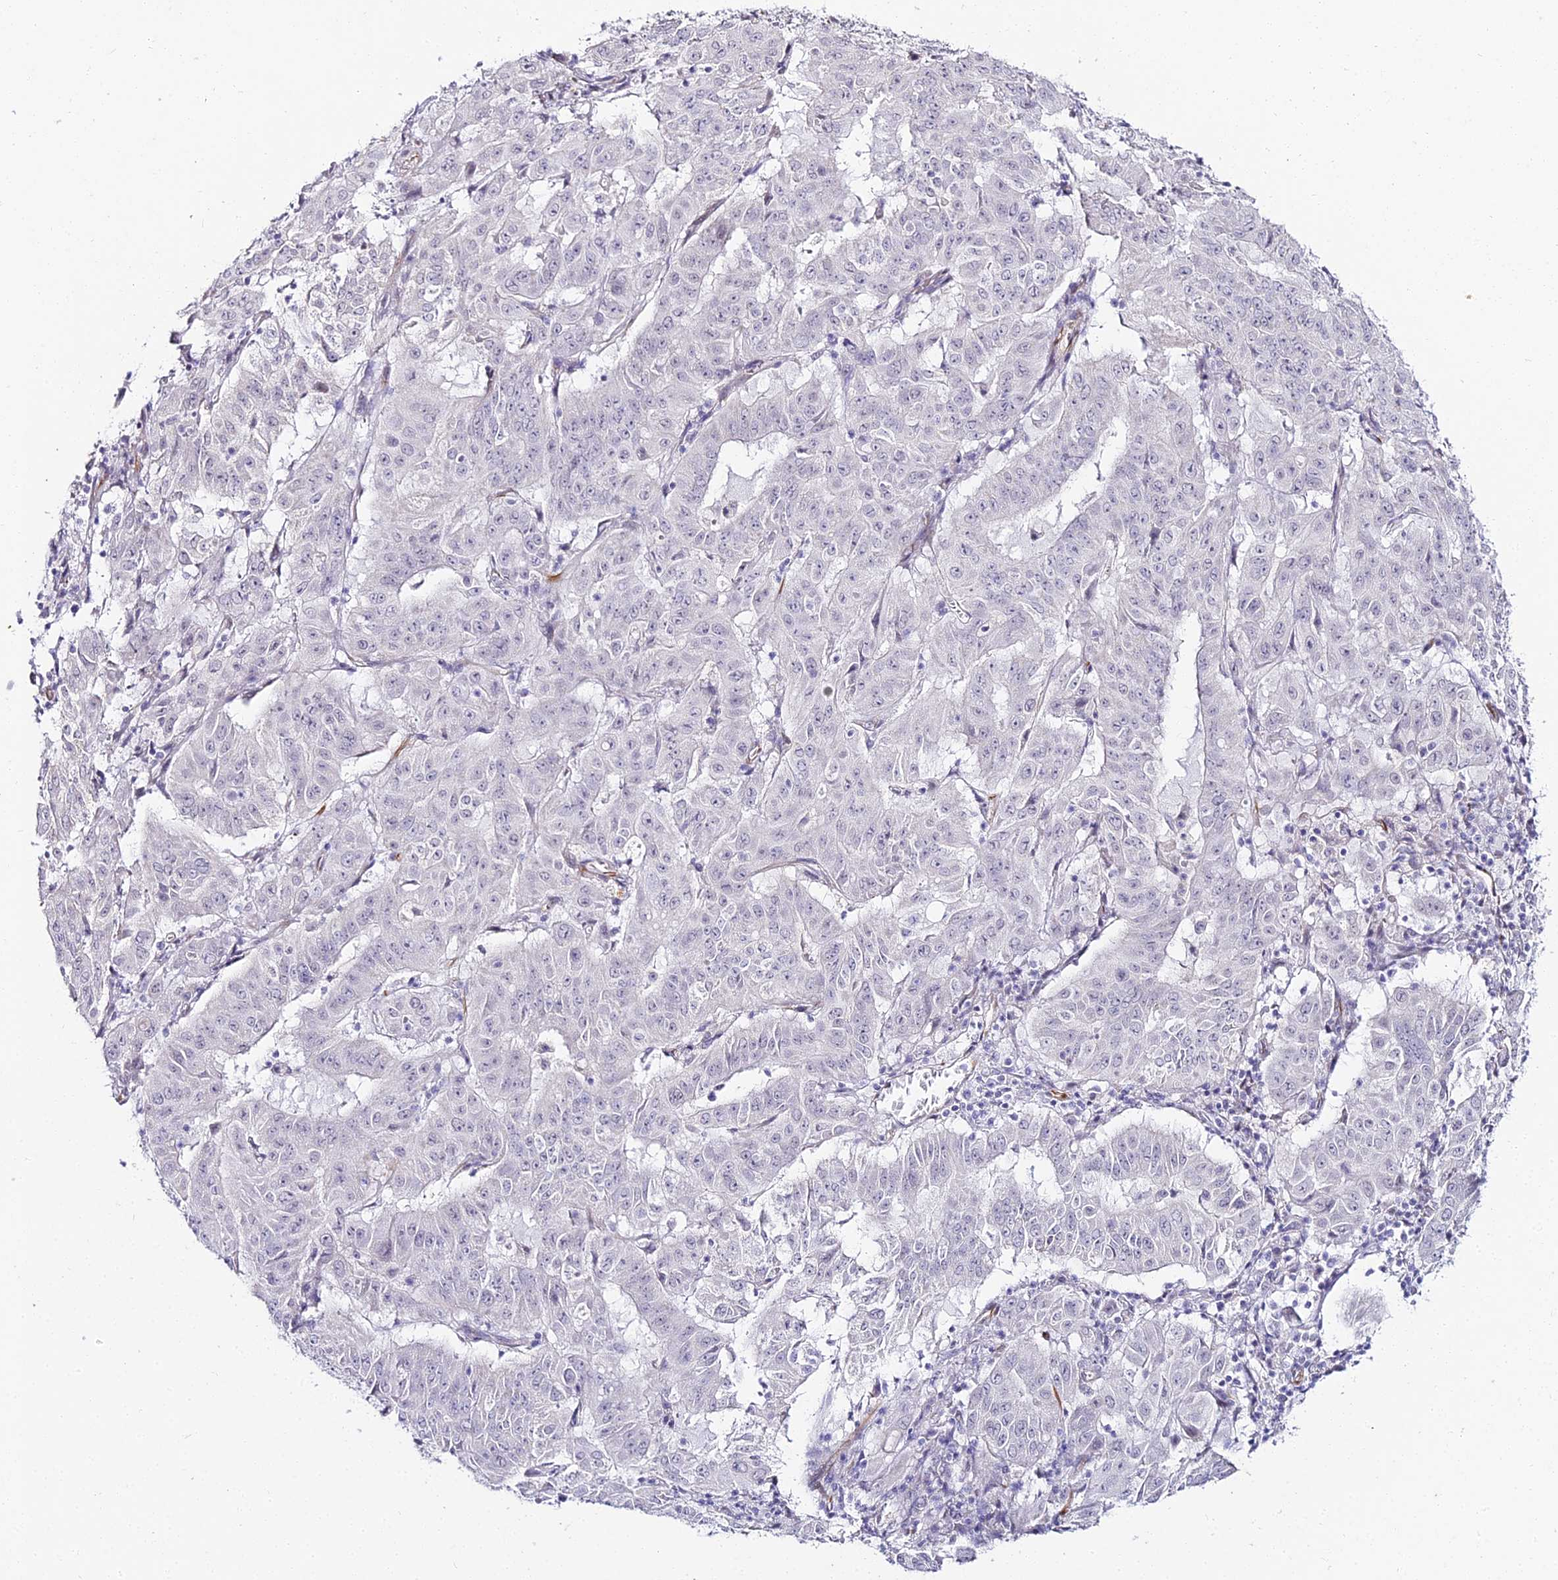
{"staining": {"intensity": "negative", "quantity": "none", "location": "none"}, "tissue": "pancreatic cancer", "cell_type": "Tumor cells", "image_type": "cancer", "snomed": [{"axis": "morphology", "description": "Adenocarcinoma, NOS"}, {"axis": "topography", "description": "Pancreas"}], "caption": "High magnification brightfield microscopy of pancreatic cancer stained with DAB (3,3'-diaminobenzidine) (brown) and counterstained with hematoxylin (blue): tumor cells show no significant staining. (DAB (3,3'-diaminobenzidine) IHC with hematoxylin counter stain).", "gene": "ALPG", "patient": {"sex": "male", "age": 63}}